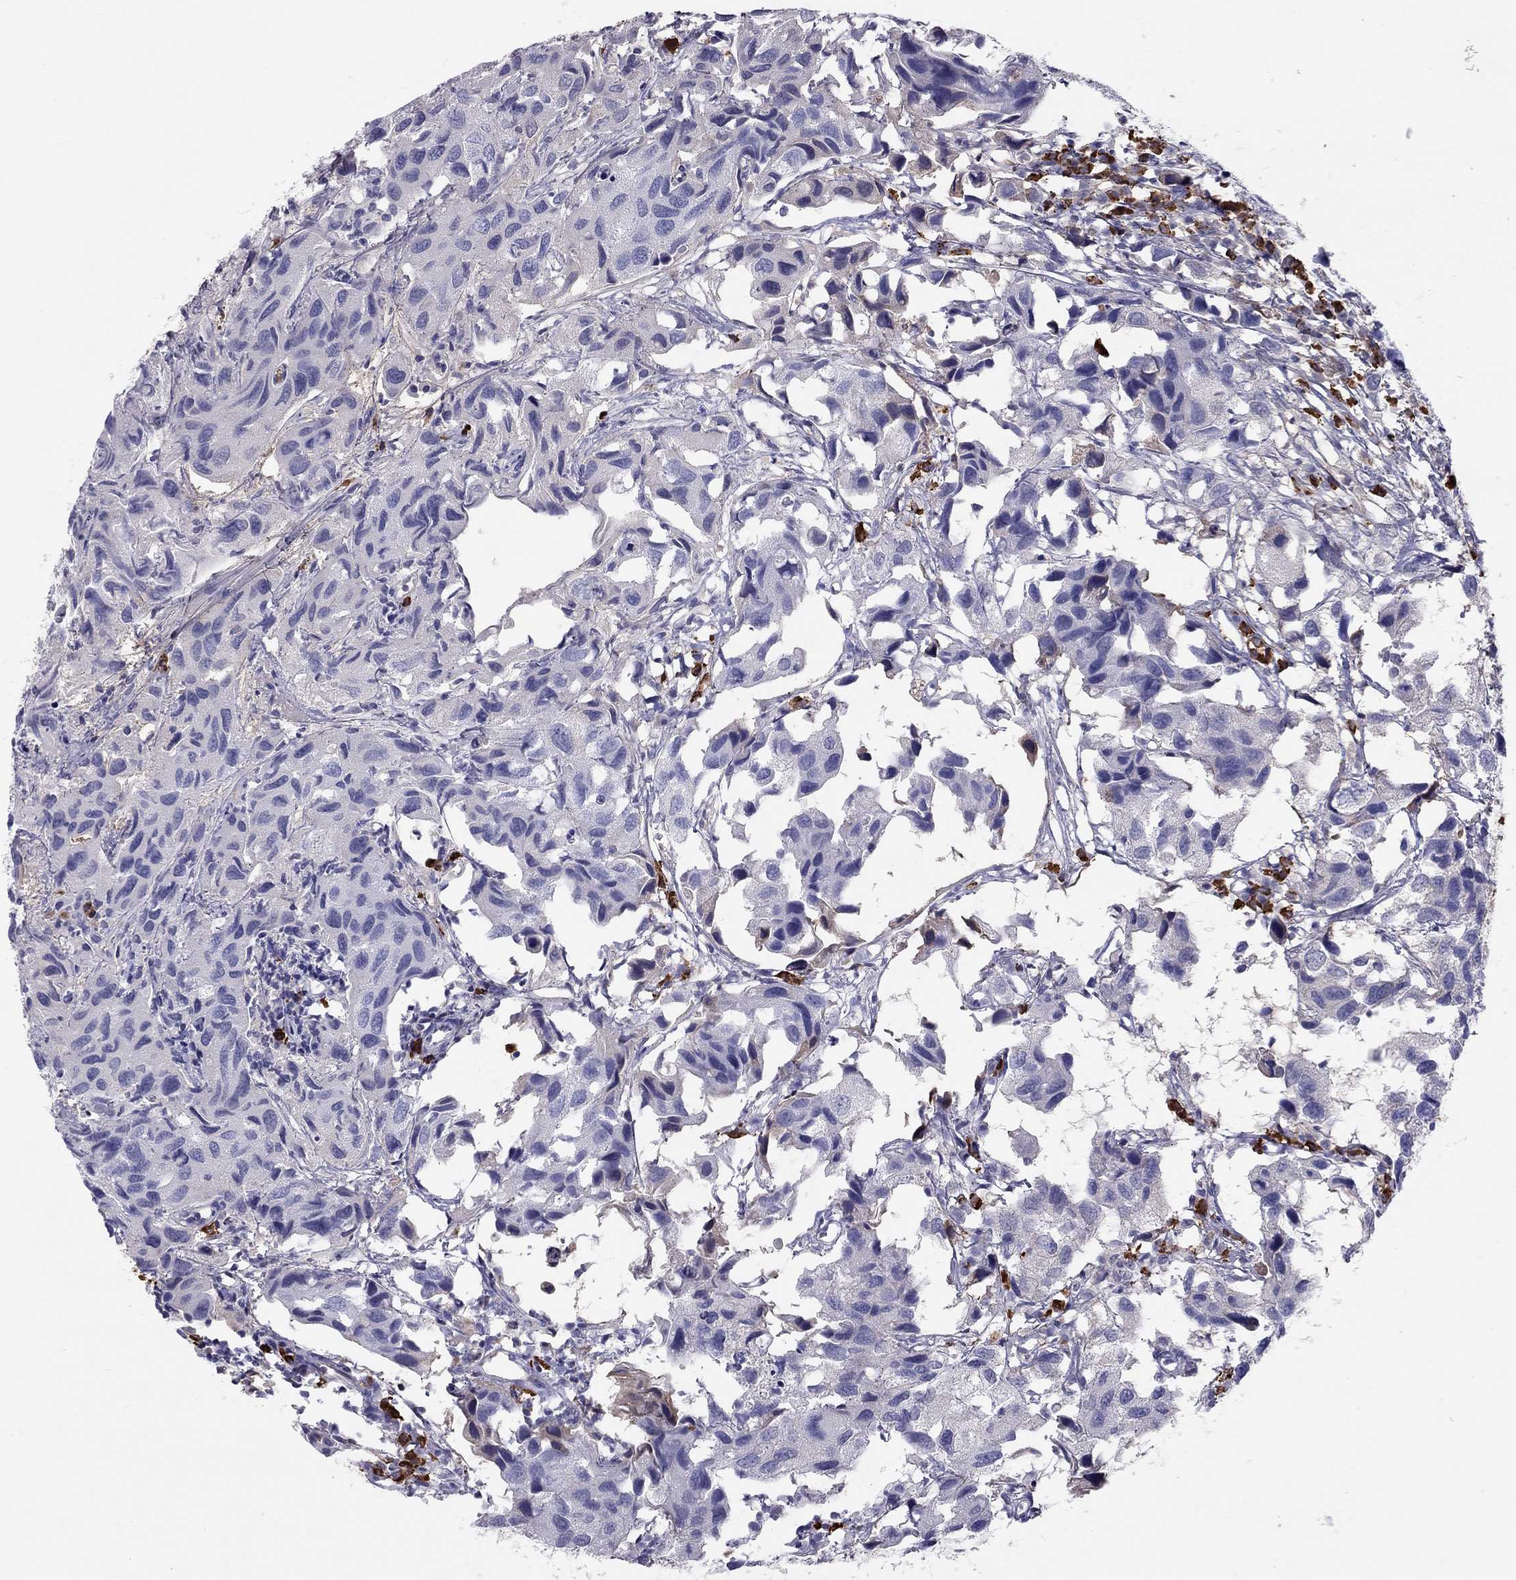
{"staining": {"intensity": "negative", "quantity": "none", "location": "none"}, "tissue": "urothelial cancer", "cell_type": "Tumor cells", "image_type": "cancer", "snomed": [{"axis": "morphology", "description": "Urothelial carcinoma, High grade"}, {"axis": "topography", "description": "Urinary bladder"}], "caption": "Tumor cells are negative for protein expression in human urothelial carcinoma (high-grade). (DAB immunohistochemistry, high magnification).", "gene": "KLRG1", "patient": {"sex": "male", "age": 79}}